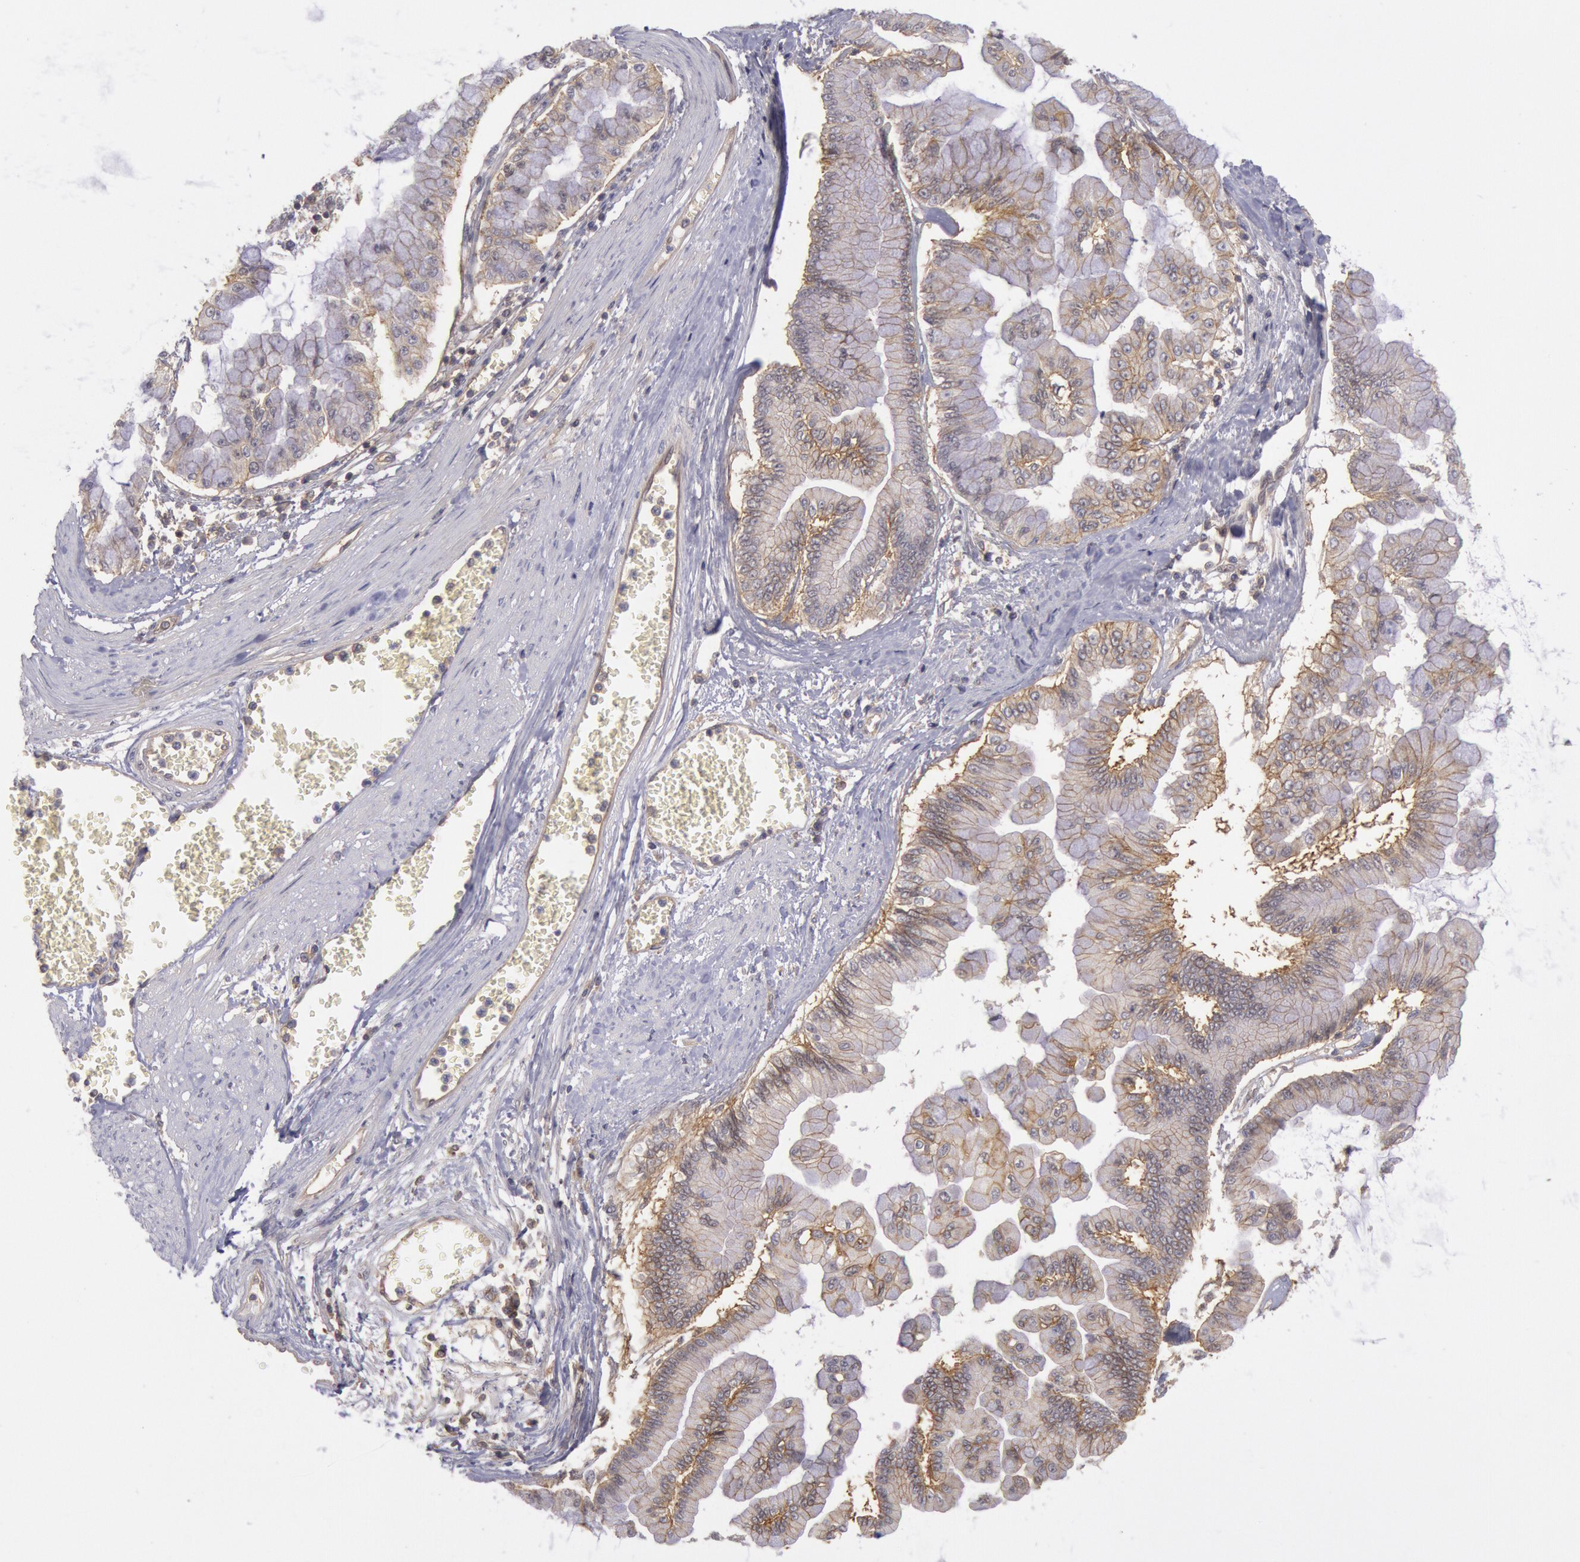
{"staining": {"intensity": "weak", "quantity": "25%-75%", "location": "cytoplasmic/membranous"}, "tissue": "liver cancer", "cell_type": "Tumor cells", "image_type": "cancer", "snomed": [{"axis": "morphology", "description": "Cholangiocarcinoma"}, {"axis": "topography", "description": "Liver"}], "caption": "Protein staining of liver cholangiocarcinoma tissue shows weak cytoplasmic/membranous positivity in about 25%-75% of tumor cells.", "gene": "STX4", "patient": {"sex": "female", "age": 79}}